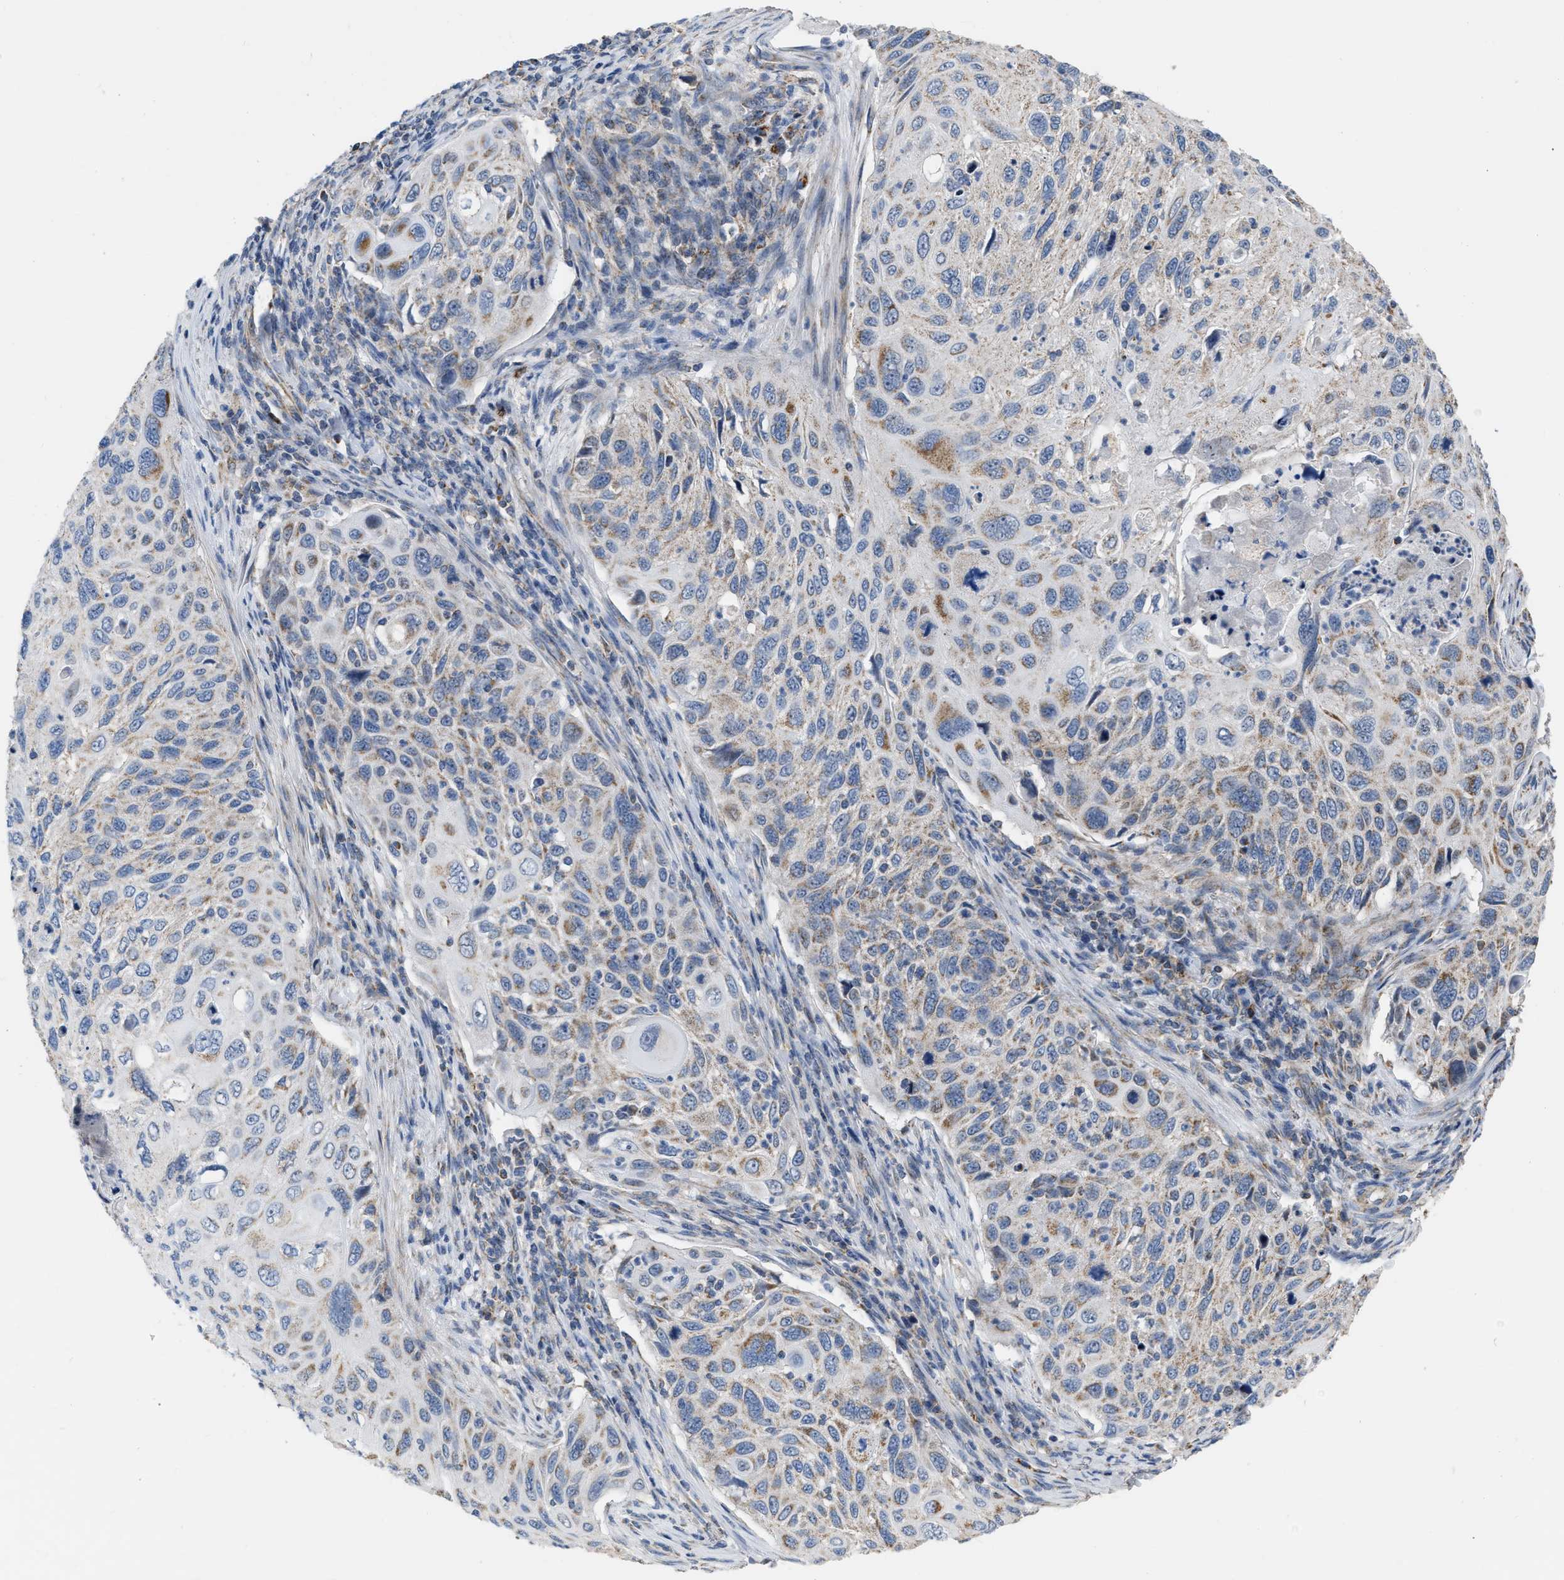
{"staining": {"intensity": "weak", "quantity": "<25%", "location": "cytoplasmic/membranous"}, "tissue": "cervical cancer", "cell_type": "Tumor cells", "image_type": "cancer", "snomed": [{"axis": "morphology", "description": "Squamous cell carcinoma, NOS"}, {"axis": "topography", "description": "Cervix"}], "caption": "Immunohistochemical staining of squamous cell carcinoma (cervical) shows no significant positivity in tumor cells. (Brightfield microscopy of DAB (3,3'-diaminobenzidine) IHC at high magnification).", "gene": "DDX56", "patient": {"sex": "female", "age": 70}}